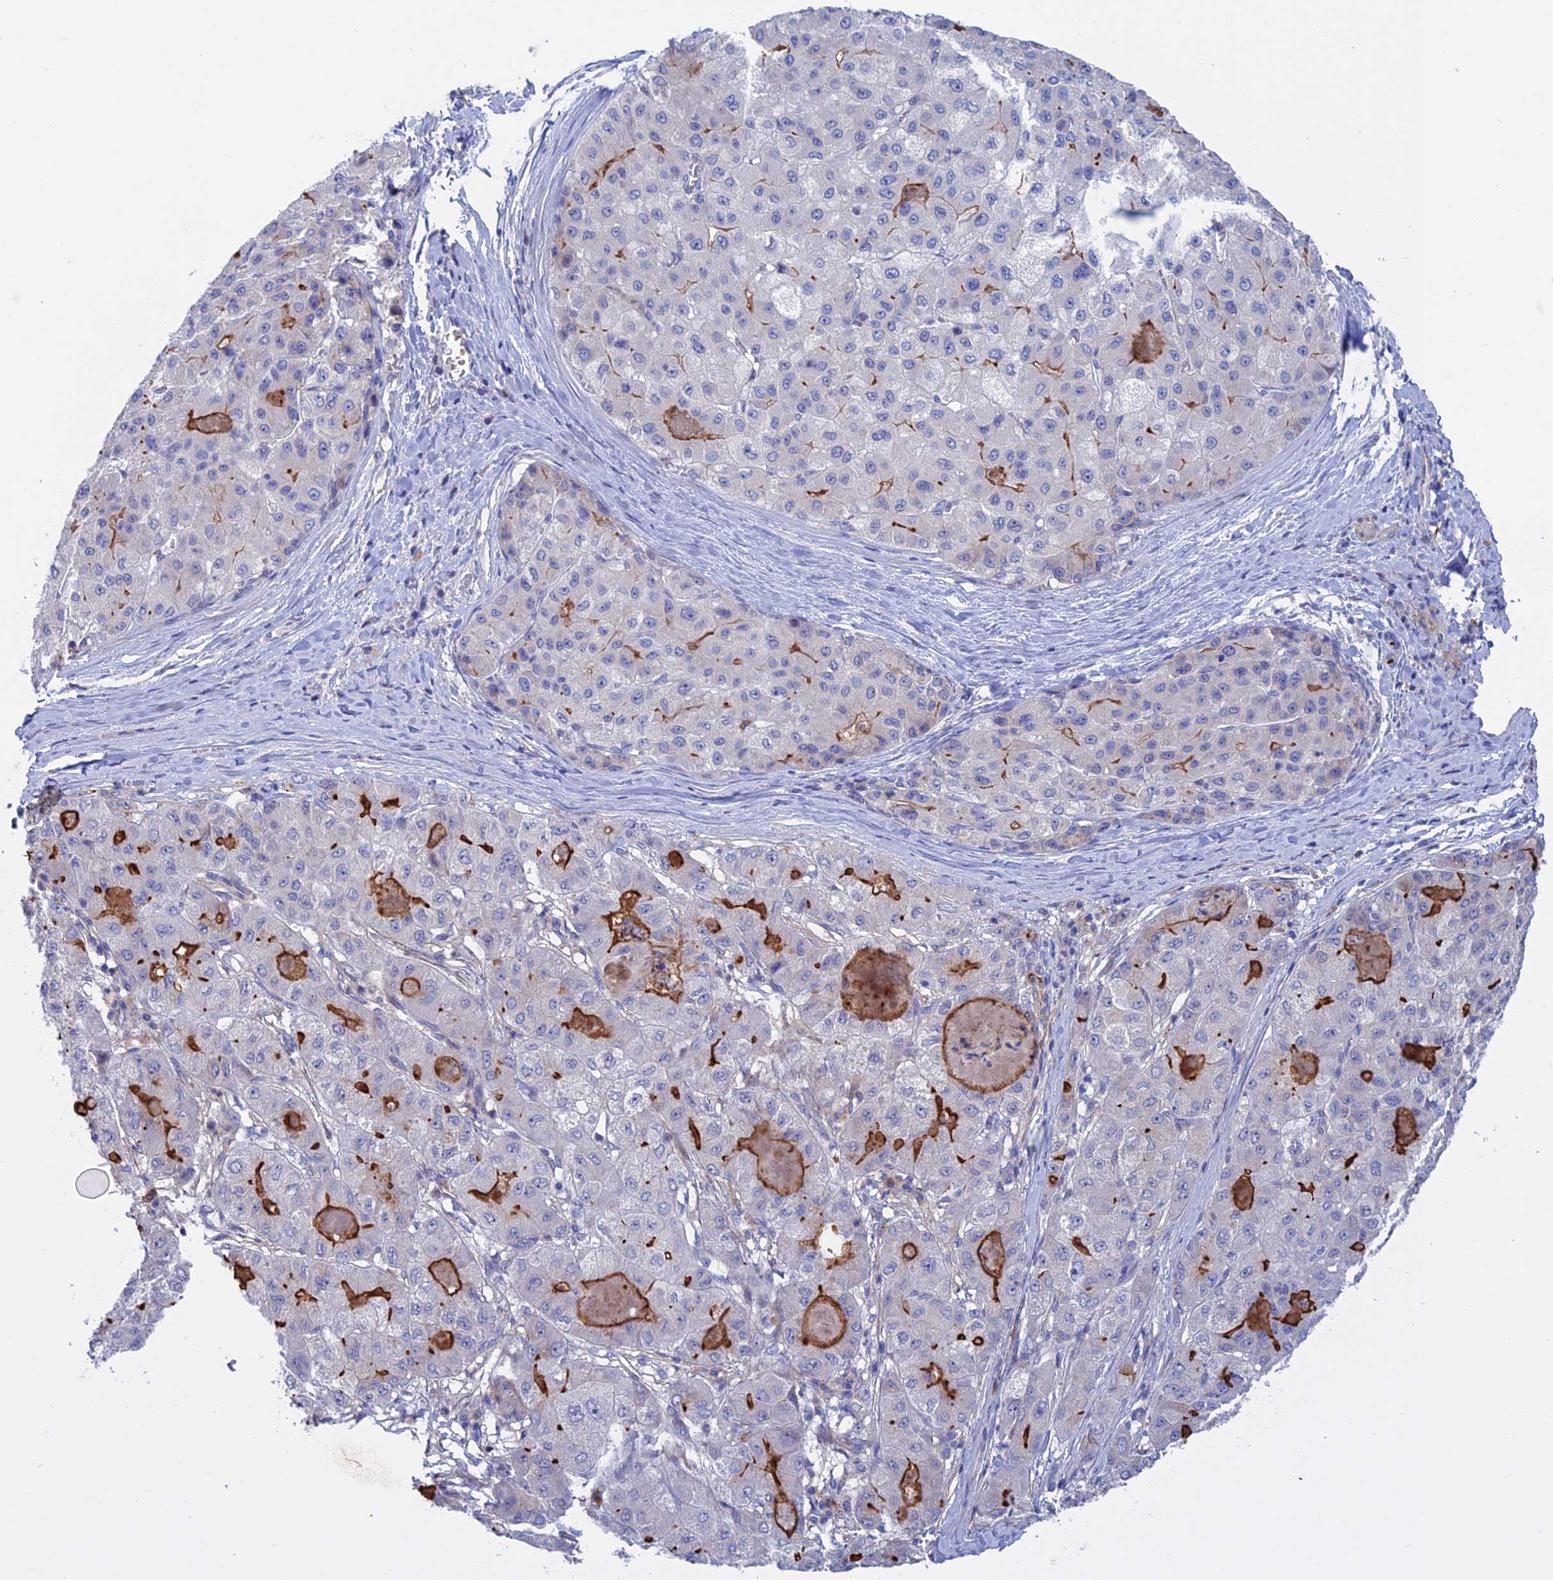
{"staining": {"intensity": "strong", "quantity": "<25%", "location": "cytoplasmic/membranous"}, "tissue": "liver cancer", "cell_type": "Tumor cells", "image_type": "cancer", "snomed": [{"axis": "morphology", "description": "Carcinoma, Hepatocellular, NOS"}, {"axis": "topography", "description": "Liver"}], "caption": "Protein positivity by immunohistochemistry (IHC) reveals strong cytoplasmic/membranous positivity in about <25% of tumor cells in liver cancer (hepatocellular carcinoma).", "gene": "SLC2A6", "patient": {"sex": "male", "age": 80}}